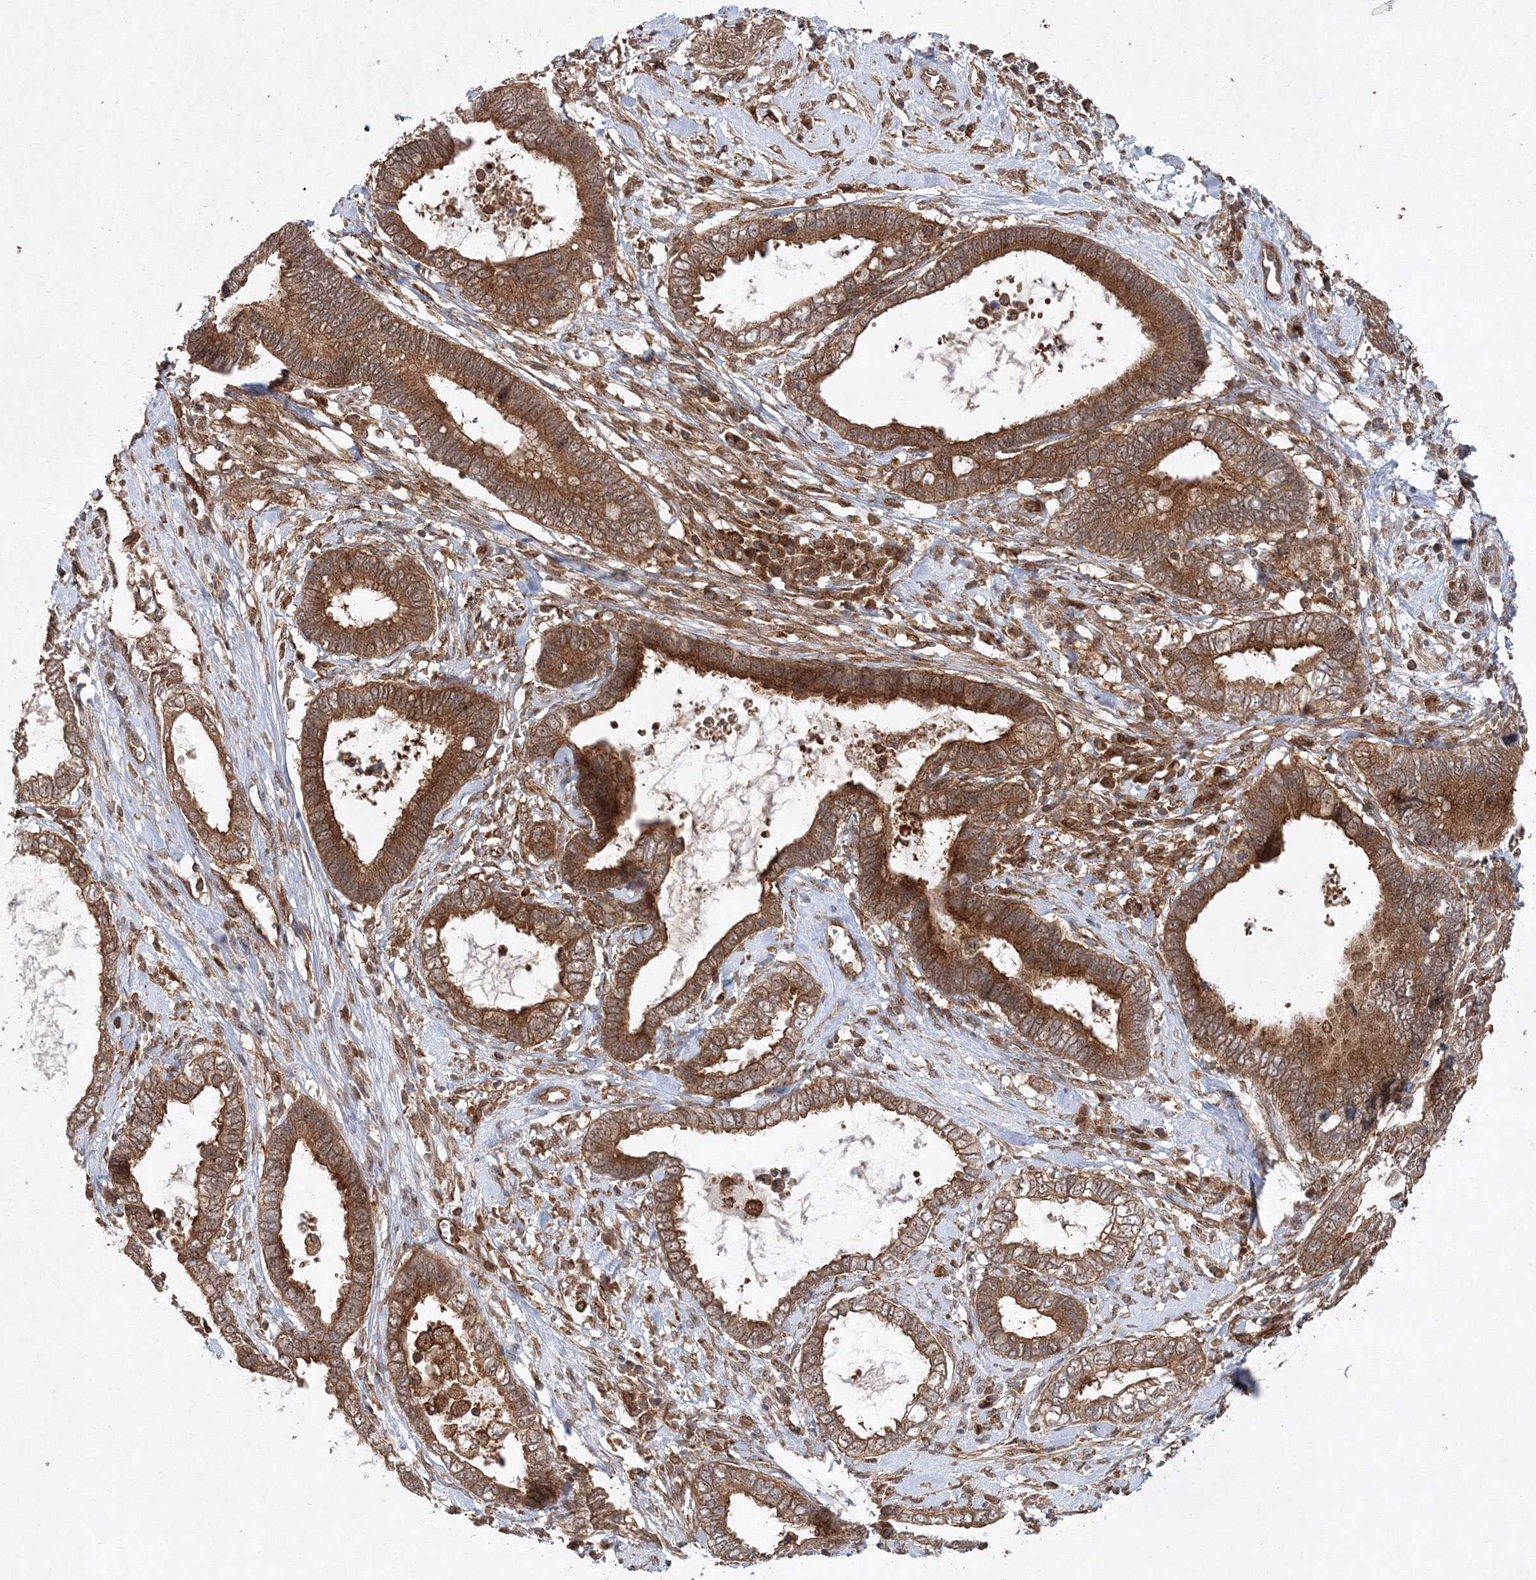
{"staining": {"intensity": "moderate", "quantity": ">75%", "location": "cytoplasmic/membranous"}, "tissue": "cervical cancer", "cell_type": "Tumor cells", "image_type": "cancer", "snomed": [{"axis": "morphology", "description": "Adenocarcinoma, NOS"}, {"axis": "topography", "description": "Cervix"}], "caption": "Immunohistochemical staining of human cervical adenocarcinoma reveals moderate cytoplasmic/membranous protein positivity in approximately >75% of tumor cells.", "gene": "WDR37", "patient": {"sex": "female", "age": 44}}